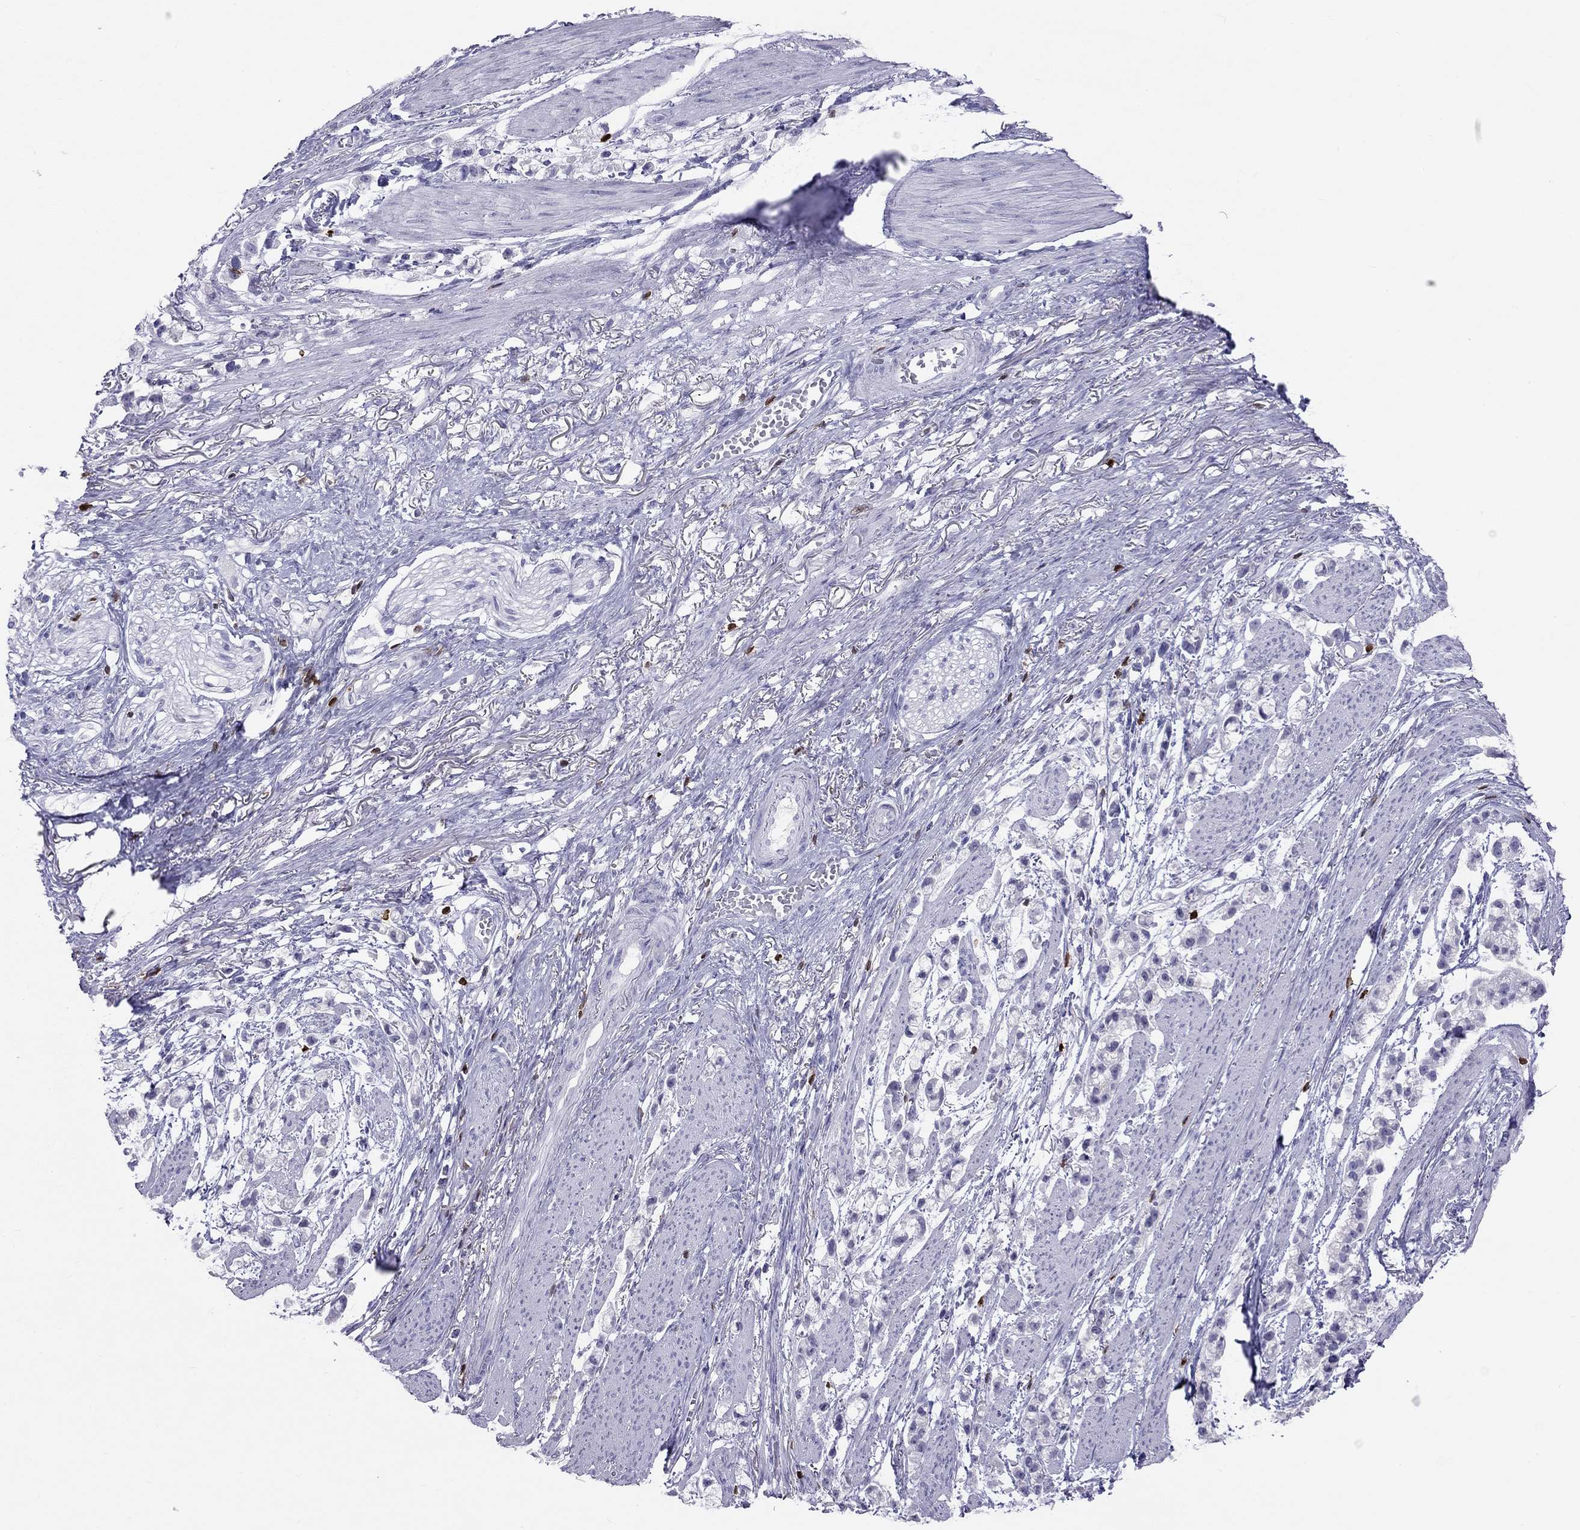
{"staining": {"intensity": "negative", "quantity": "none", "location": "none"}, "tissue": "stomach cancer", "cell_type": "Tumor cells", "image_type": "cancer", "snomed": [{"axis": "morphology", "description": "Adenocarcinoma, NOS"}, {"axis": "topography", "description": "Stomach"}], "caption": "High power microscopy photomicrograph of an IHC image of stomach adenocarcinoma, revealing no significant positivity in tumor cells.", "gene": "SH2D2A", "patient": {"sex": "female", "age": 81}}